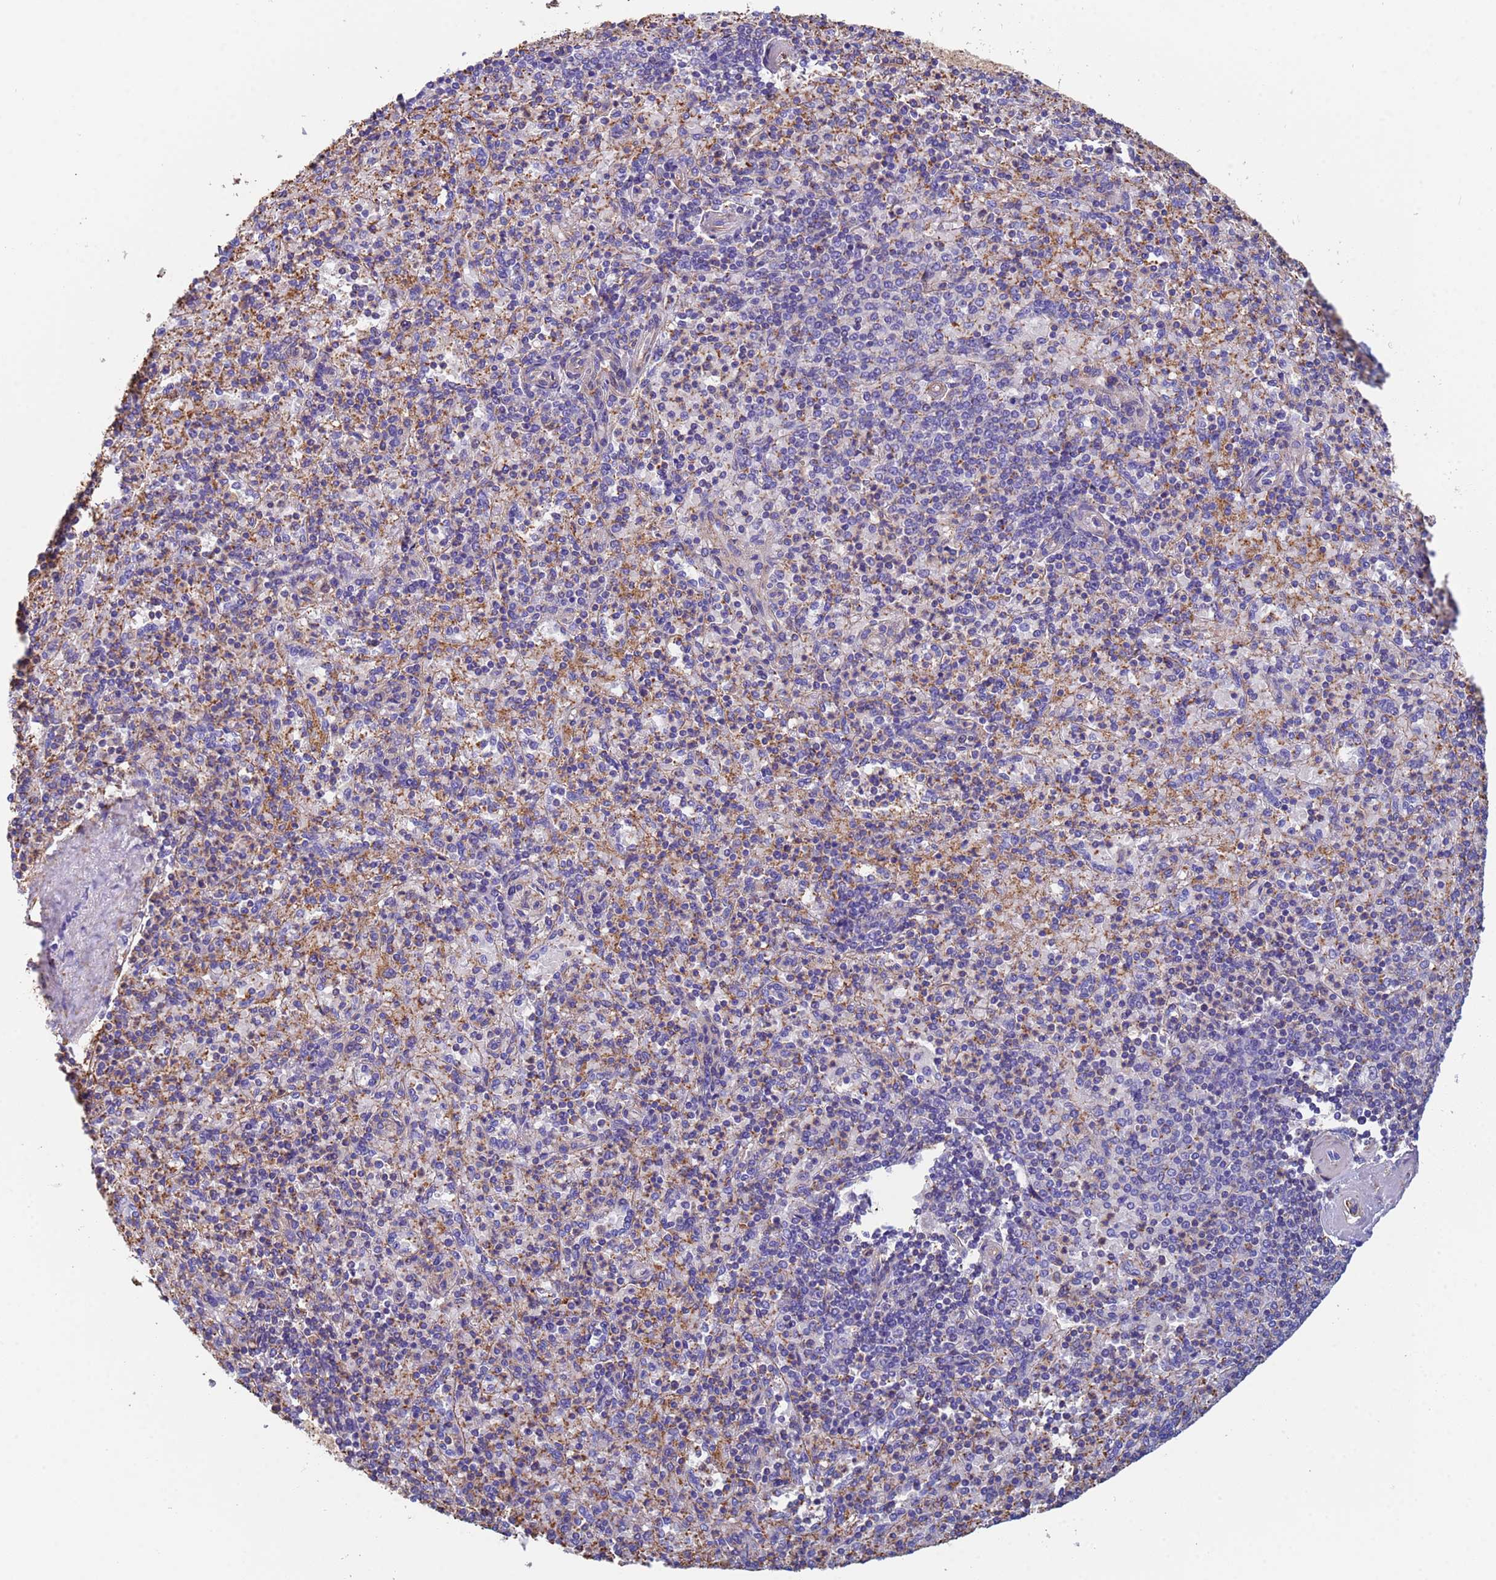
{"staining": {"intensity": "negative", "quantity": "none", "location": "none"}, "tissue": "spleen", "cell_type": "Cells in red pulp", "image_type": "normal", "snomed": [{"axis": "morphology", "description": "Normal tissue, NOS"}, {"axis": "topography", "description": "Spleen"}], "caption": "A photomicrograph of spleen stained for a protein displays no brown staining in cells in red pulp. (DAB IHC, high magnification).", "gene": "MYL12A", "patient": {"sex": "male", "age": 82}}